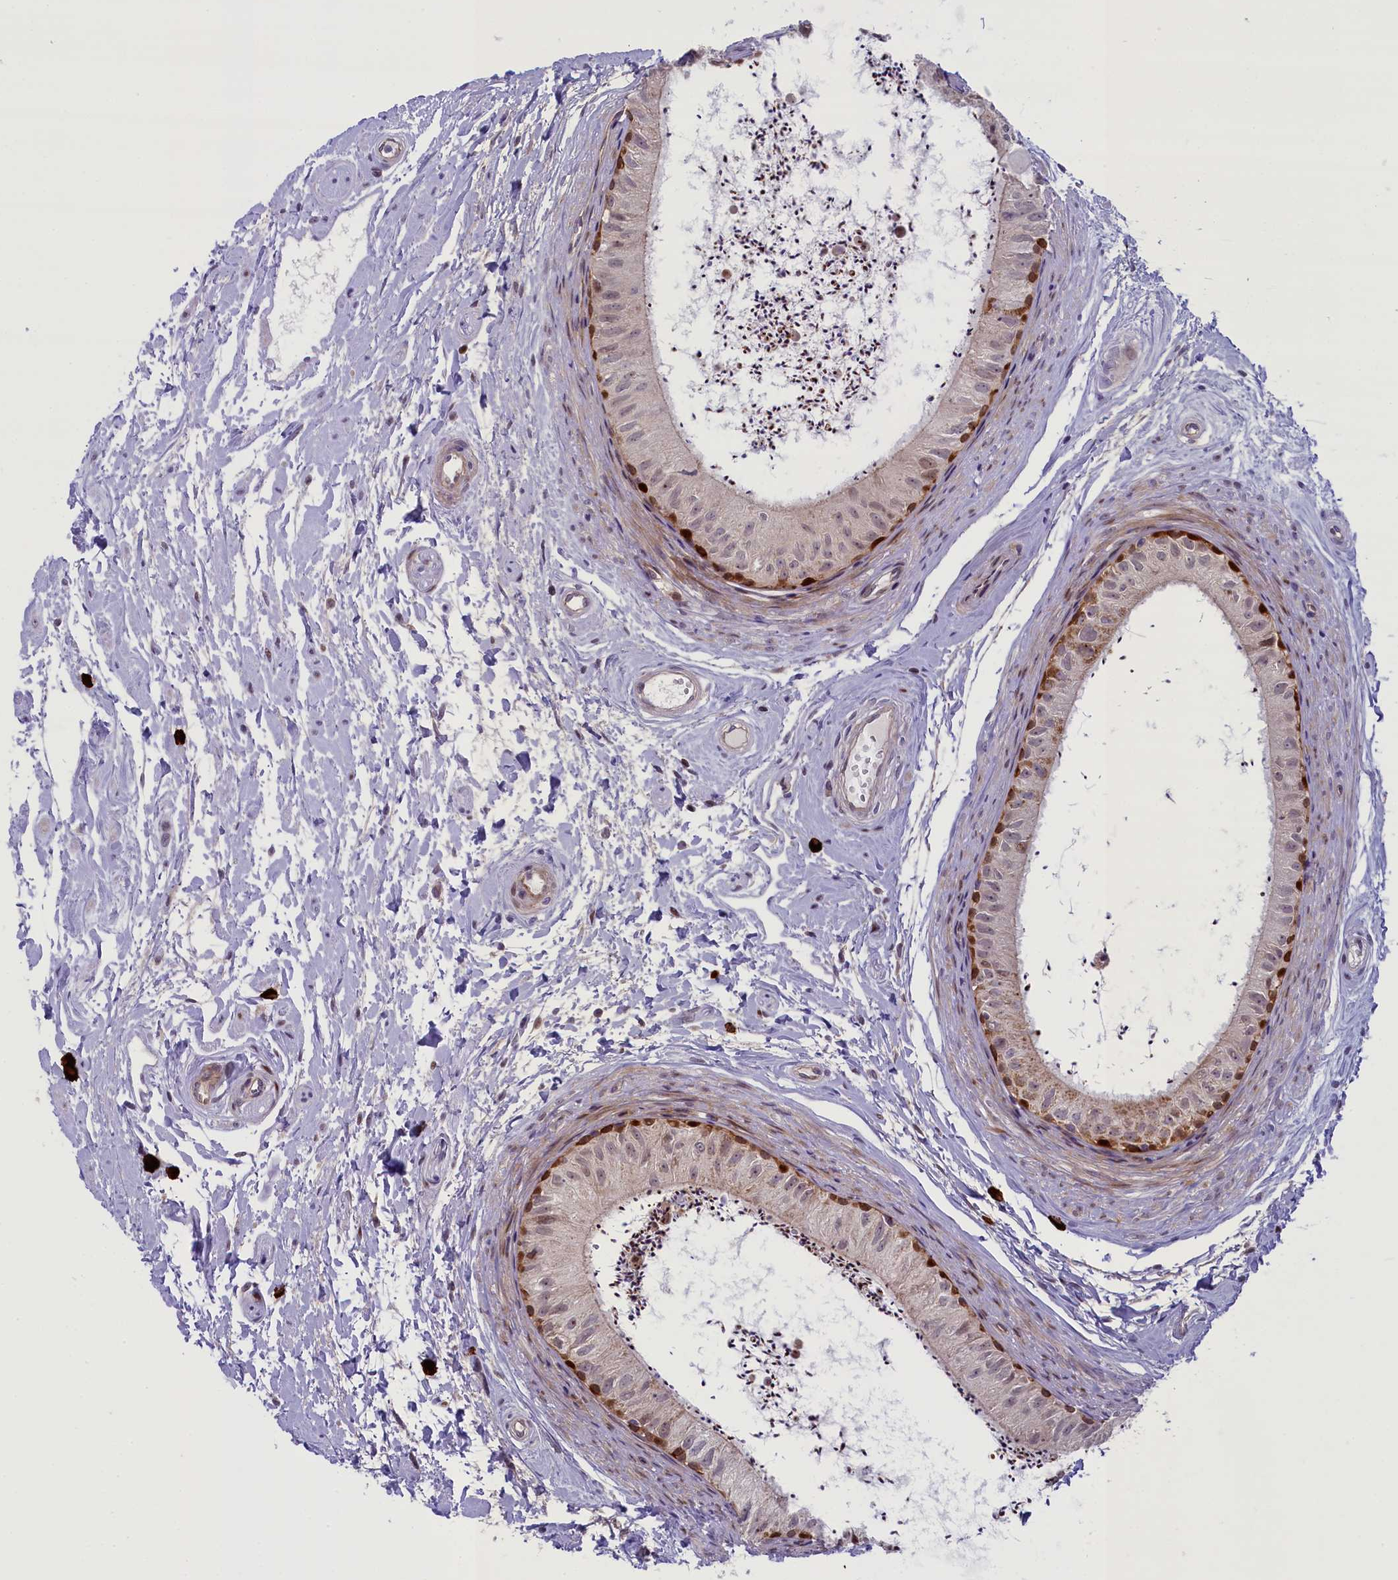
{"staining": {"intensity": "moderate", "quantity": ">75%", "location": "cytoplasmic/membranous,nuclear"}, "tissue": "epididymis", "cell_type": "Glandular cells", "image_type": "normal", "snomed": [{"axis": "morphology", "description": "Normal tissue, NOS"}, {"axis": "topography", "description": "Epididymis"}], "caption": "Immunohistochemistry micrograph of unremarkable epididymis: epididymis stained using immunohistochemistry displays medium levels of moderate protein expression localized specifically in the cytoplasmic/membranous,nuclear of glandular cells, appearing as a cytoplasmic/membranous,nuclear brown color.", "gene": "CCL23", "patient": {"sex": "male", "age": 56}}